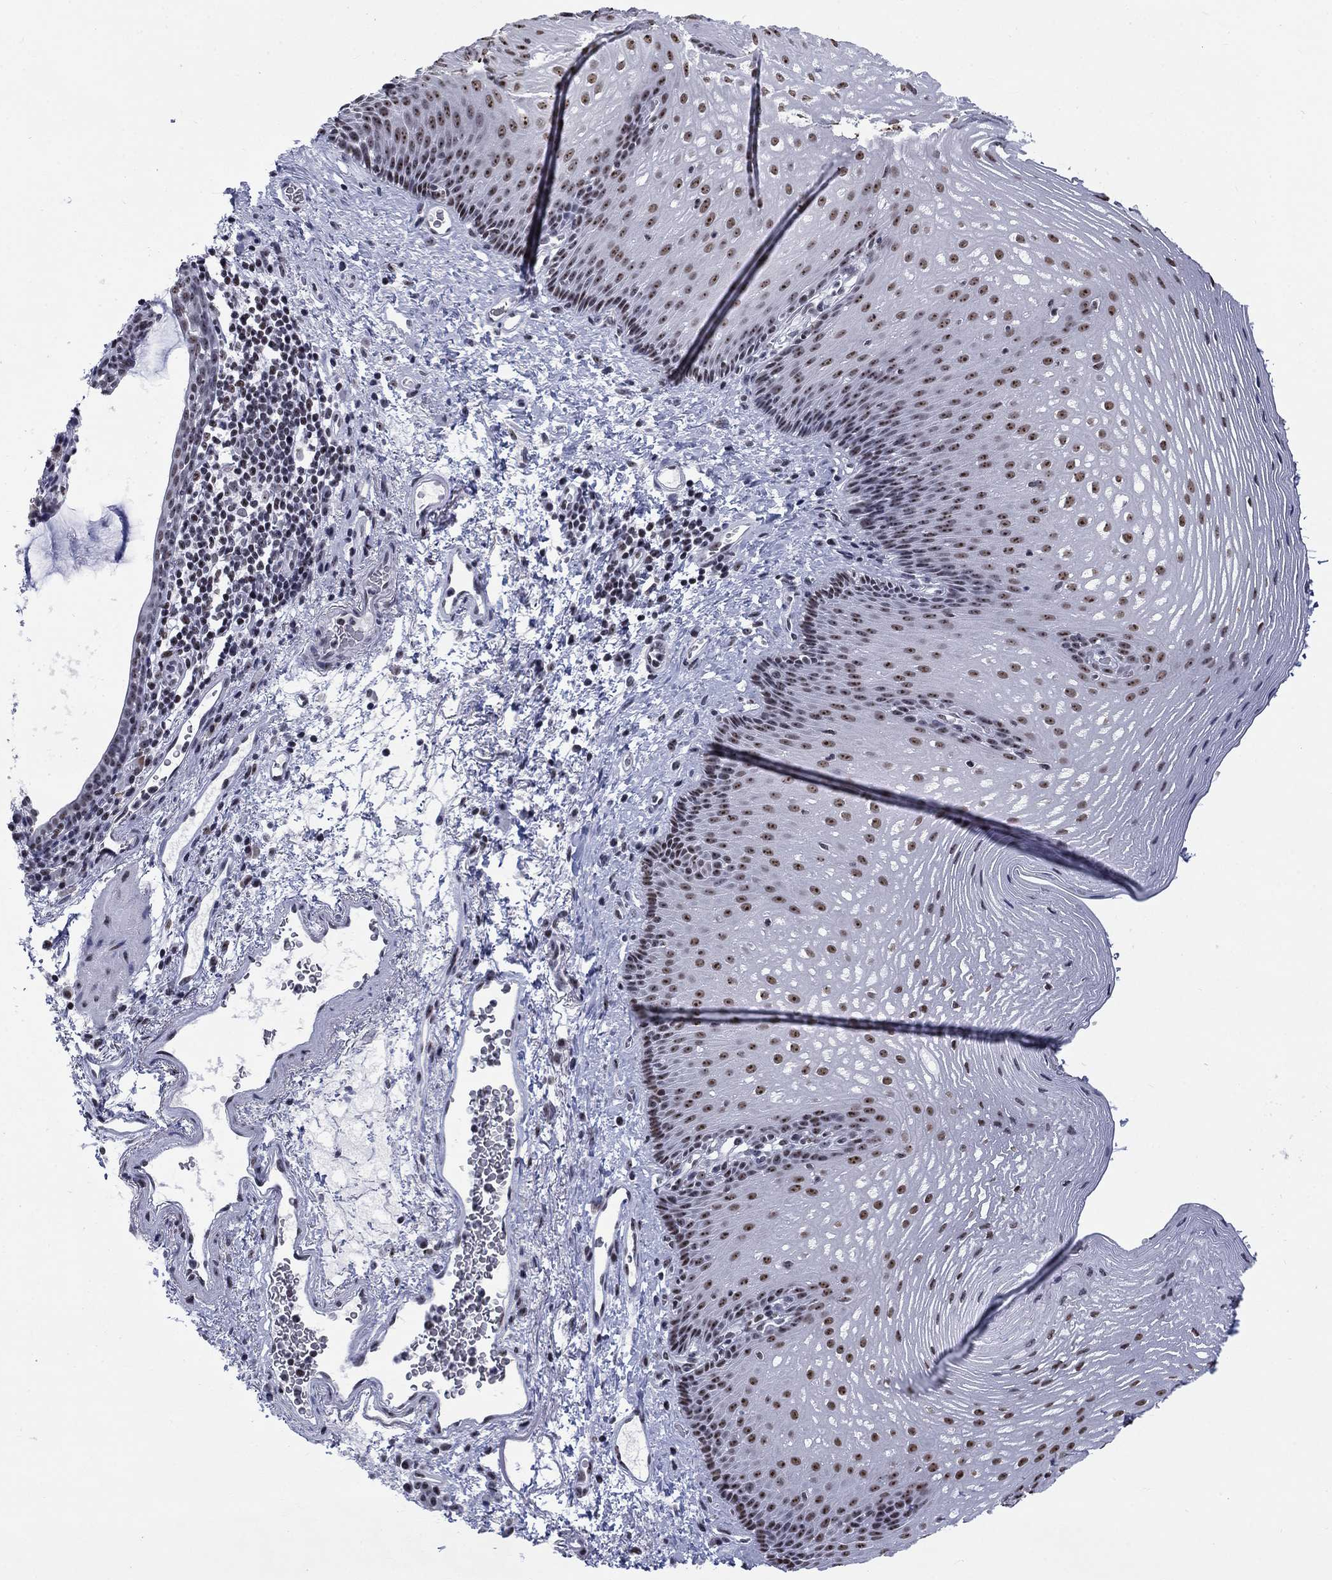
{"staining": {"intensity": "moderate", "quantity": ">75%", "location": "nuclear"}, "tissue": "esophagus", "cell_type": "Squamous epithelial cells", "image_type": "normal", "snomed": [{"axis": "morphology", "description": "Normal tissue, NOS"}, {"axis": "topography", "description": "Esophagus"}], "caption": "Immunohistochemistry (IHC) of normal human esophagus exhibits medium levels of moderate nuclear staining in approximately >75% of squamous epithelial cells.", "gene": "CSRNP3", "patient": {"sex": "male", "age": 76}}